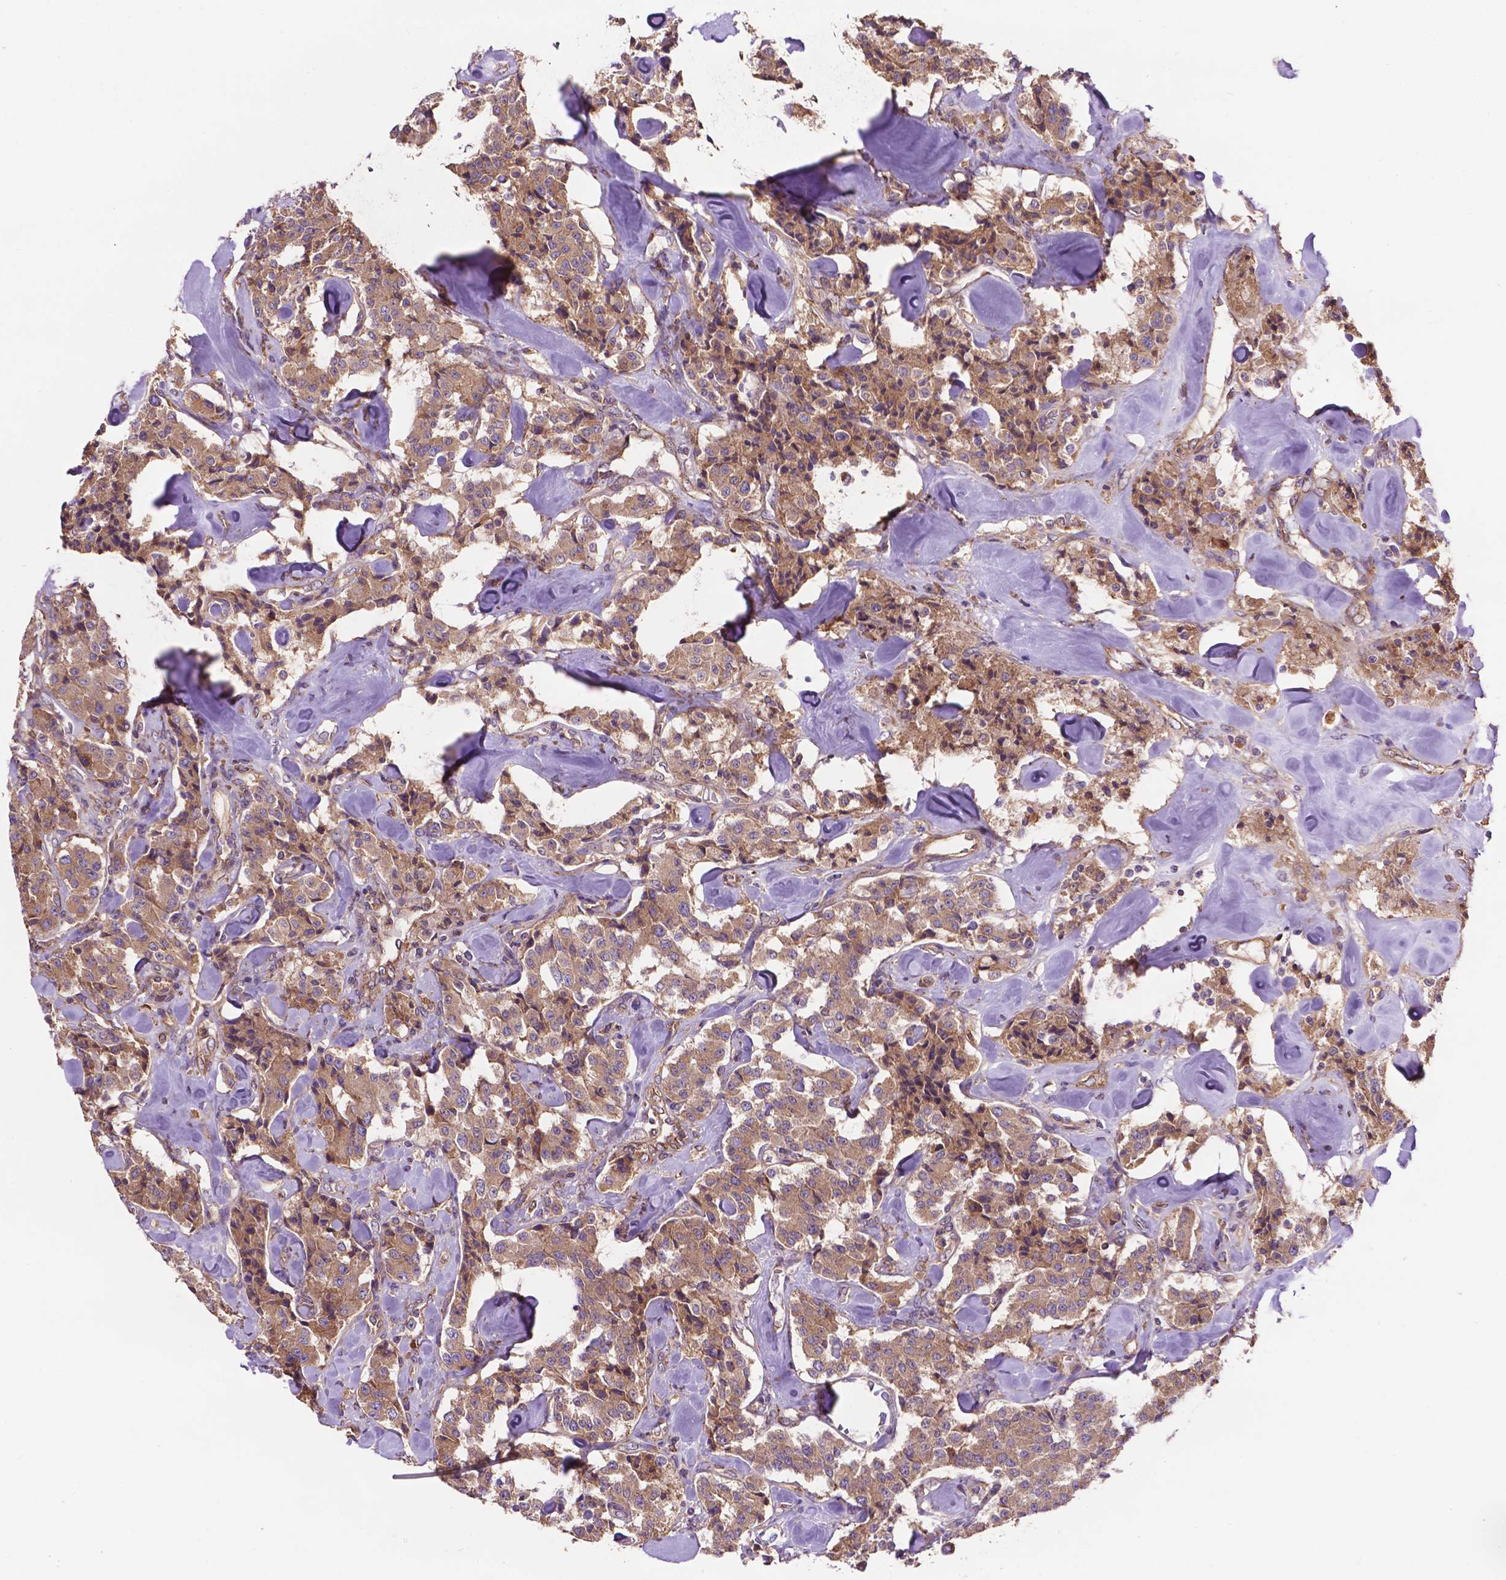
{"staining": {"intensity": "moderate", "quantity": ">75%", "location": "cytoplasmic/membranous"}, "tissue": "carcinoid", "cell_type": "Tumor cells", "image_type": "cancer", "snomed": [{"axis": "morphology", "description": "Carcinoid, malignant, NOS"}, {"axis": "topography", "description": "Pancreas"}], "caption": "Protein expression analysis of carcinoid reveals moderate cytoplasmic/membranous staining in about >75% of tumor cells. Immunohistochemistry (ihc) stains the protein in brown and the nuclei are stained blue.", "gene": "CCDC71L", "patient": {"sex": "male", "age": 41}}